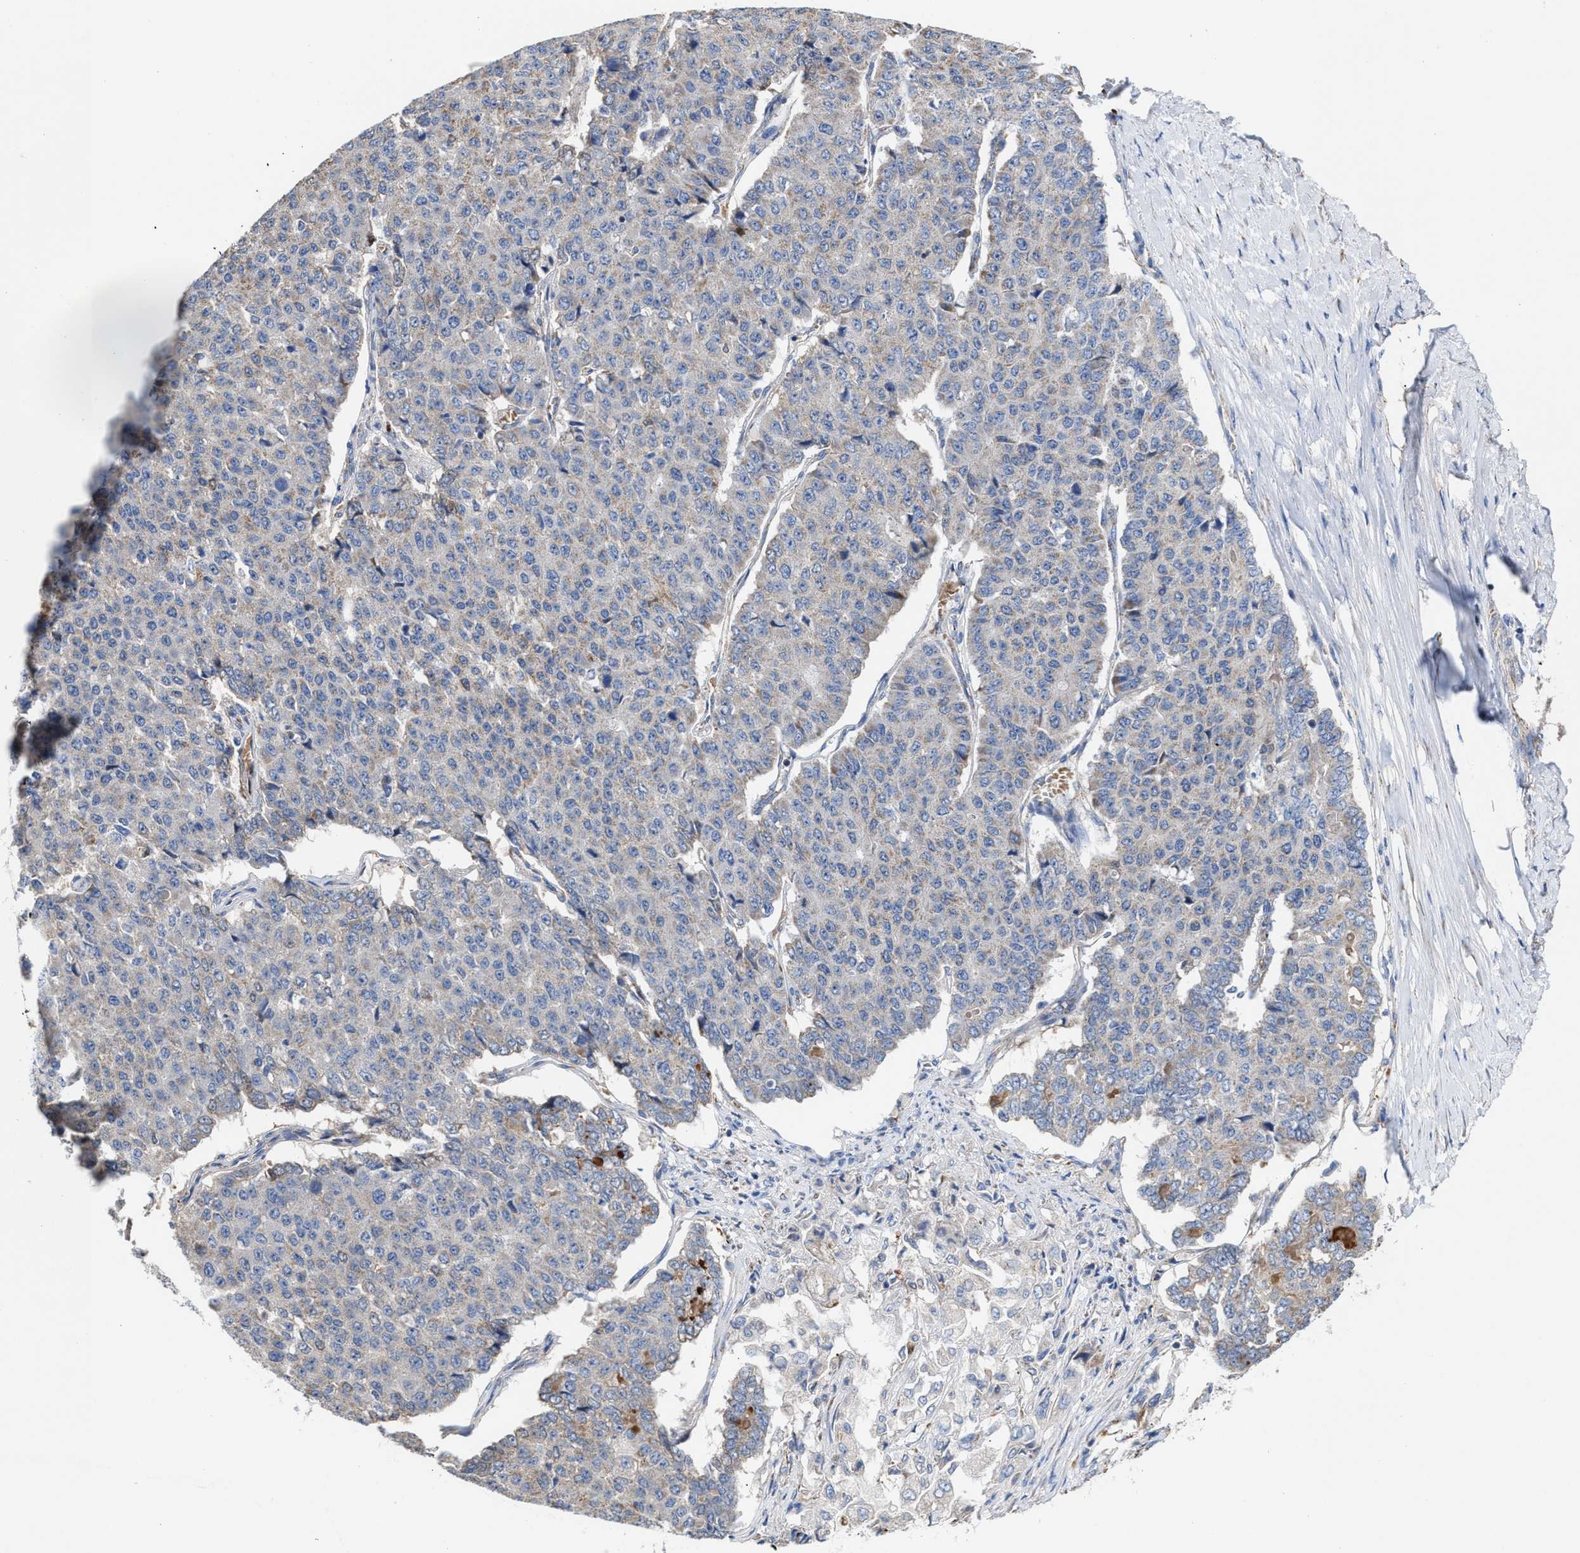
{"staining": {"intensity": "weak", "quantity": "<25%", "location": "cytoplasmic/membranous"}, "tissue": "pancreatic cancer", "cell_type": "Tumor cells", "image_type": "cancer", "snomed": [{"axis": "morphology", "description": "Adenocarcinoma, NOS"}, {"axis": "topography", "description": "Pancreas"}], "caption": "An immunohistochemistry image of pancreatic cancer (adenocarcinoma) is shown. There is no staining in tumor cells of pancreatic cancer (adenocarcinoma).", "gene": "MECR", "patient": {"sex": "male", "age": 50}}